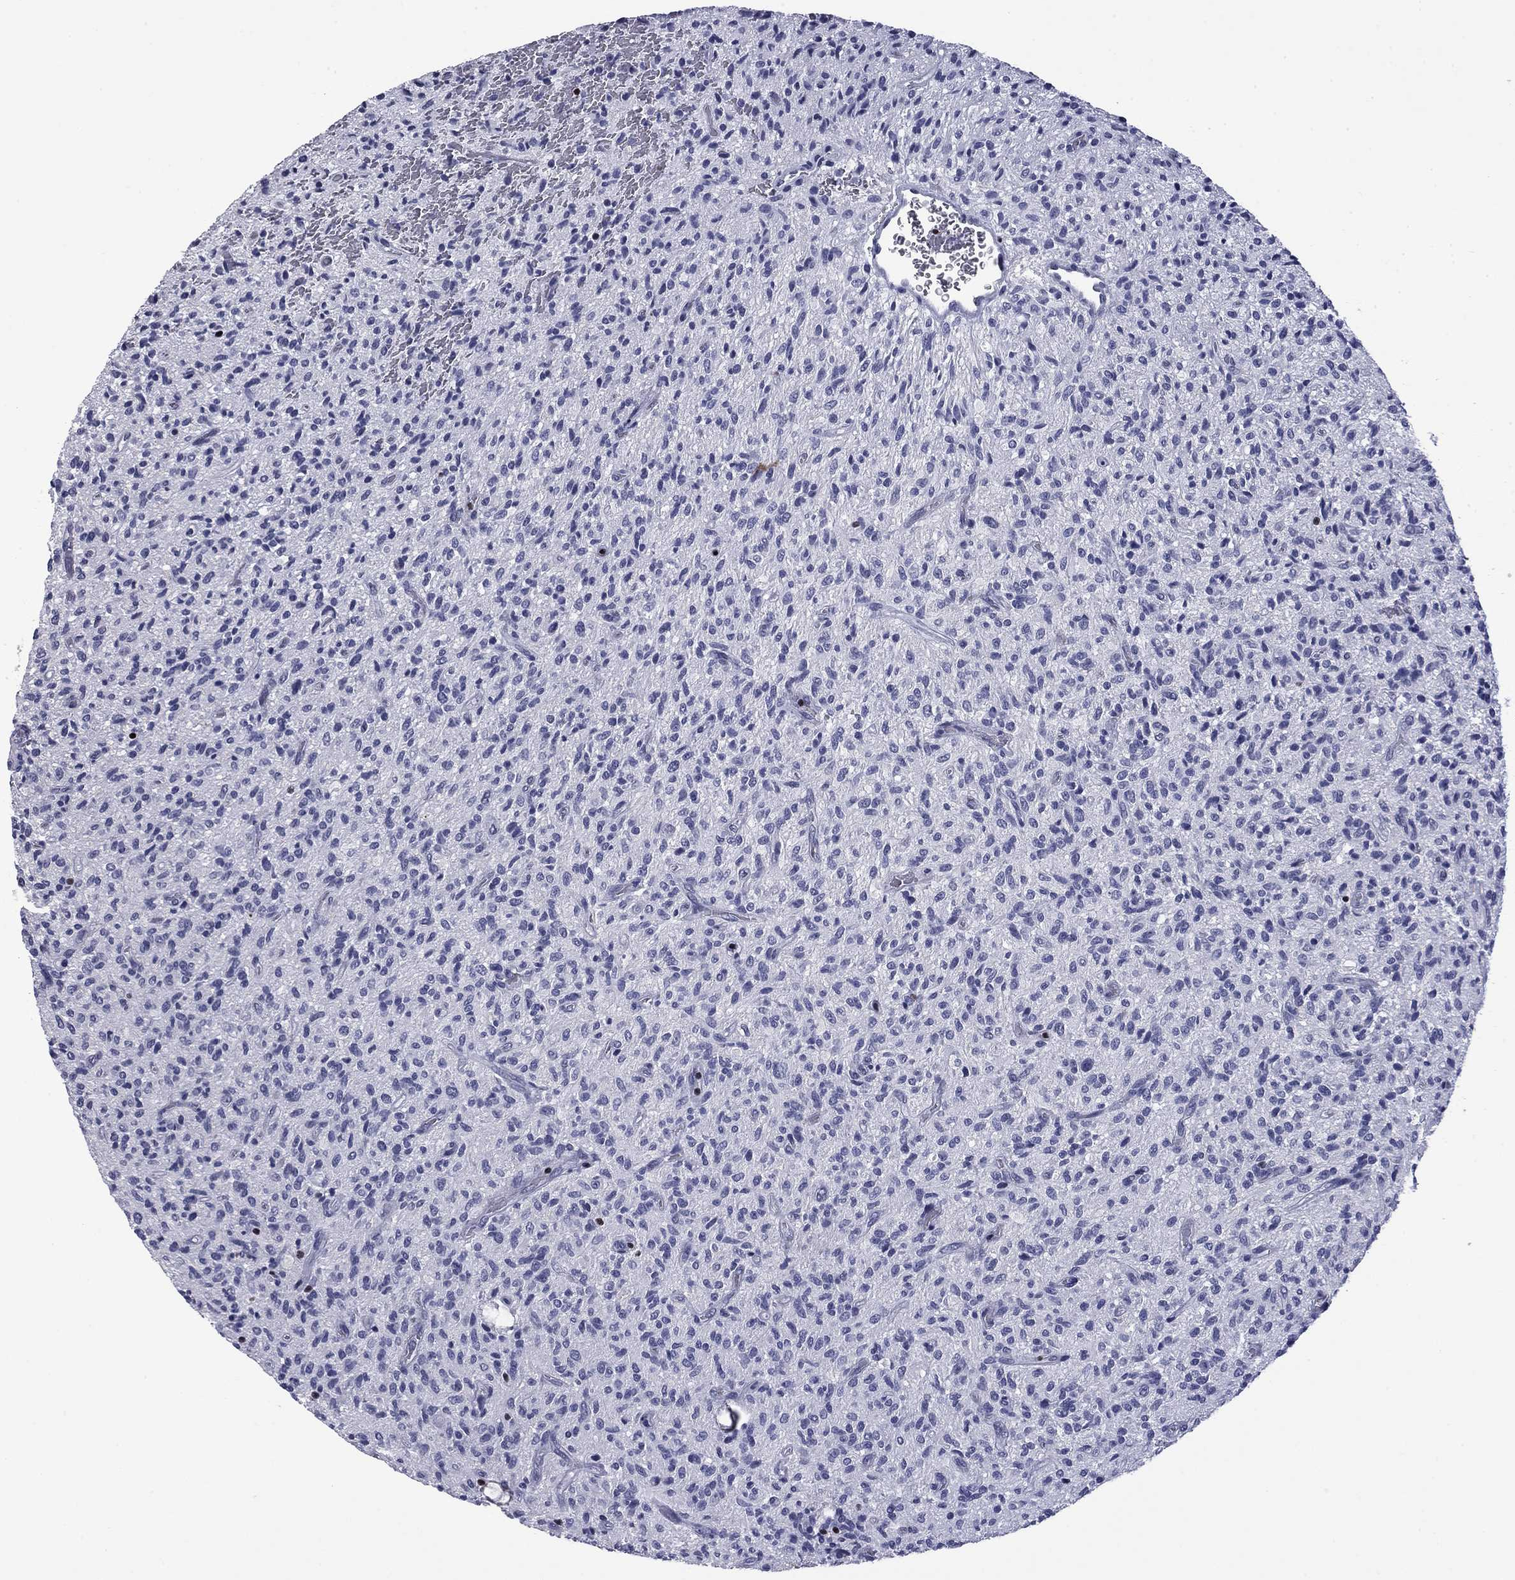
{"staining": {"intensity": "negative", "quantity": "none", "location": "none"}, "tissue": "glioma", "cell_type": "Tumor cells", "image_type": "cancer", "snomed": [{"axis": "morphology", "description": "Glioma, malignant, High grade"}, {"axis": "topography", "description": "Brain"}], "caption": "This is a micrograph of immunohistochemistry staining of glioma, which shows no expression in tumor cells. (DAB (3,3'-diaminobenzidine) immunohistochemistry visualized using brightfield microscopy, high magnification).", "gene": "IKZF3", "patient": {"sex": "male", "age": 64}}